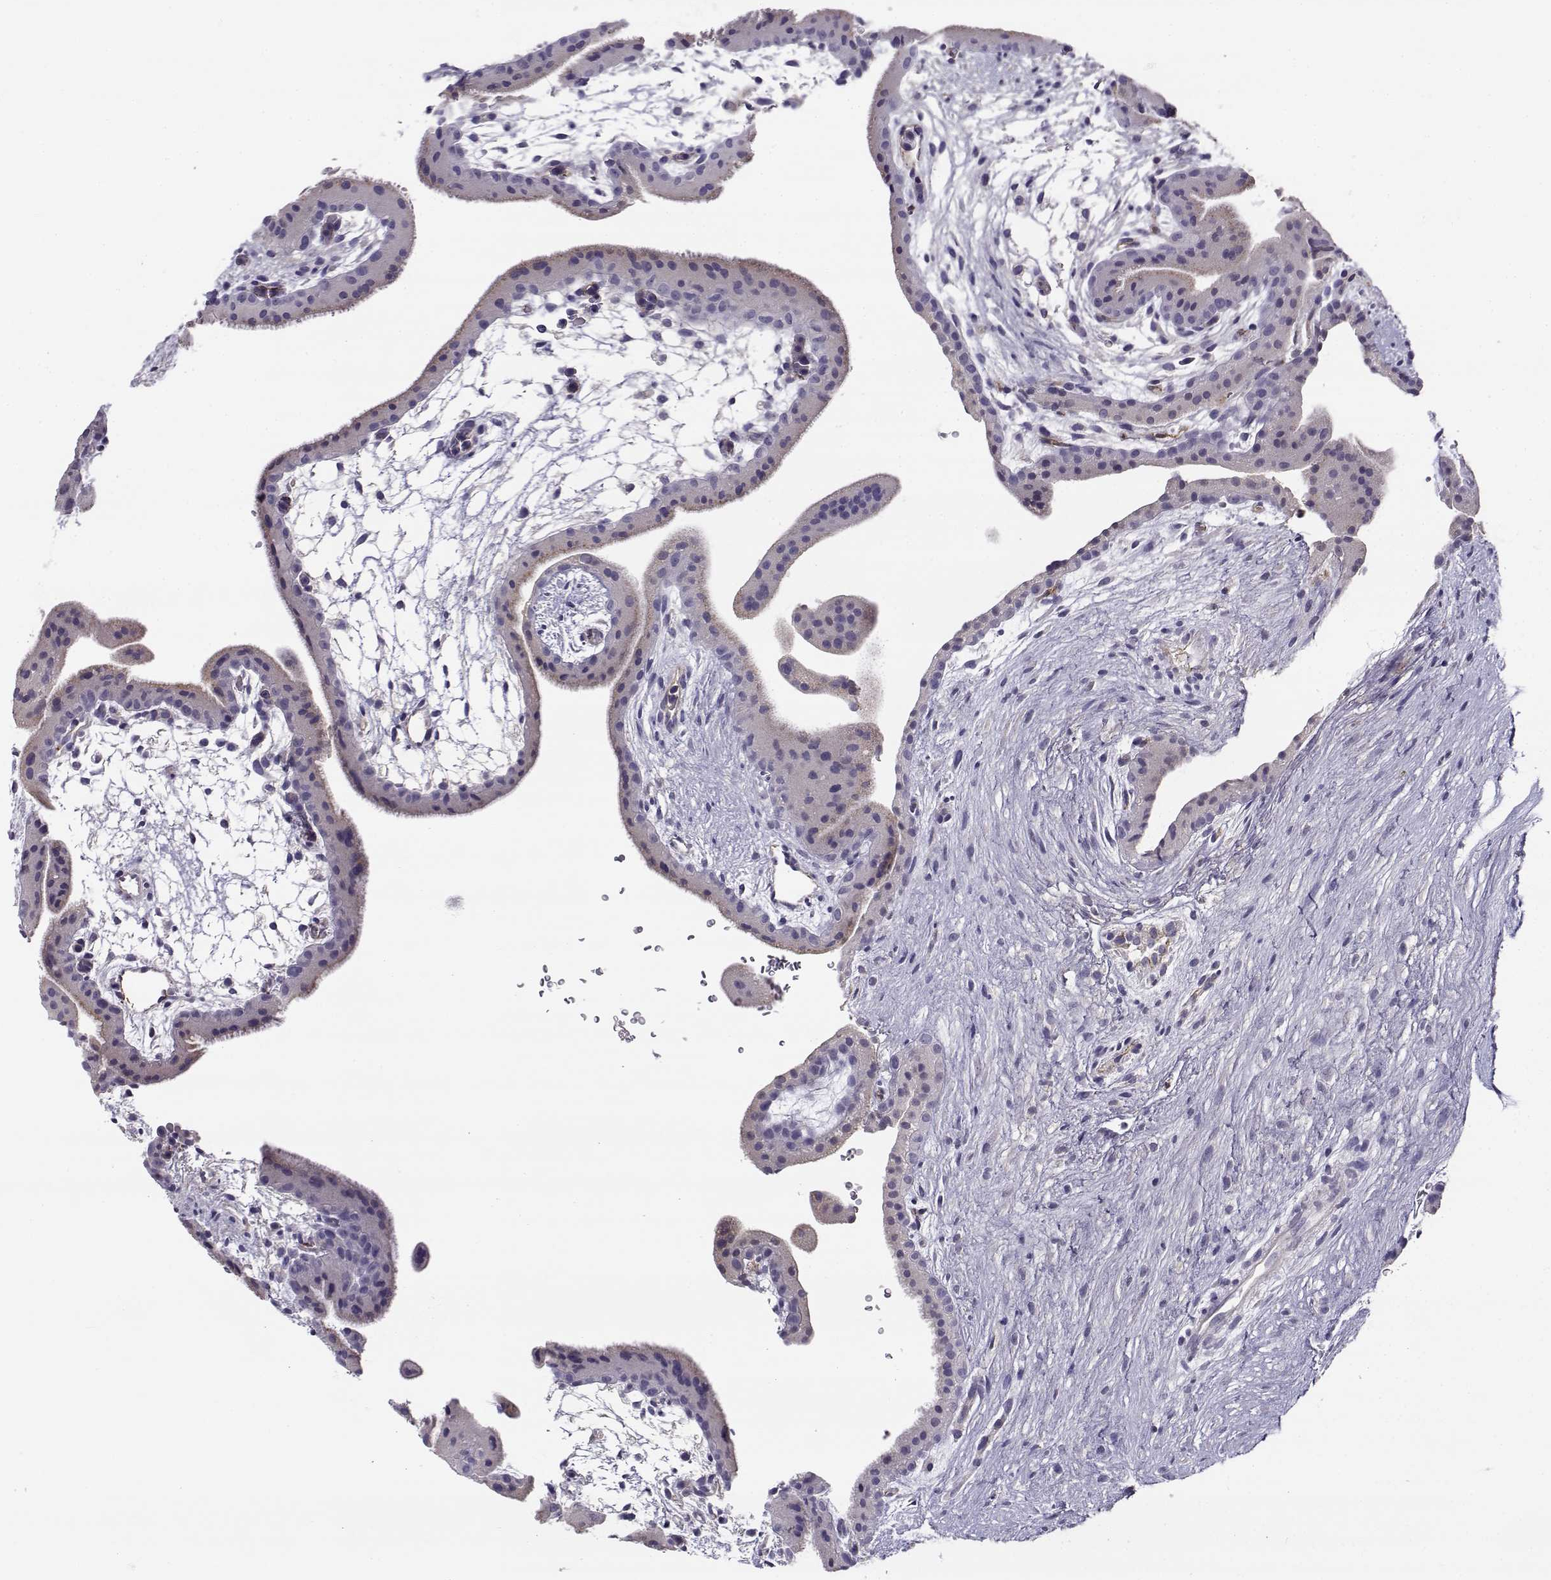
{"staining": {"intensity": "negative", "quantity": "none", "location": "none"}, "tissue": "placenta", "cell_type": "Decidual cells", "image_type": "normal", "snomed": [{"axis": "morphology", "description": "Normal tissue, NOS"}, {"axis": "topography", "description": "Placenta"}], "caption": "A high-resolution histopathology image shows immunohistochemistry staining of normal placenta, which demonstrates no significant expression in decidual cells. (Stains: DAB (3,3'-diaminobenzidine) immunohistochemistry with hematoxylin counter stain, Microscopy: brightfield microscopy at high magnification).", "gene": "SLCO6A1", "patient": {"sex": "female", "age": 19}}